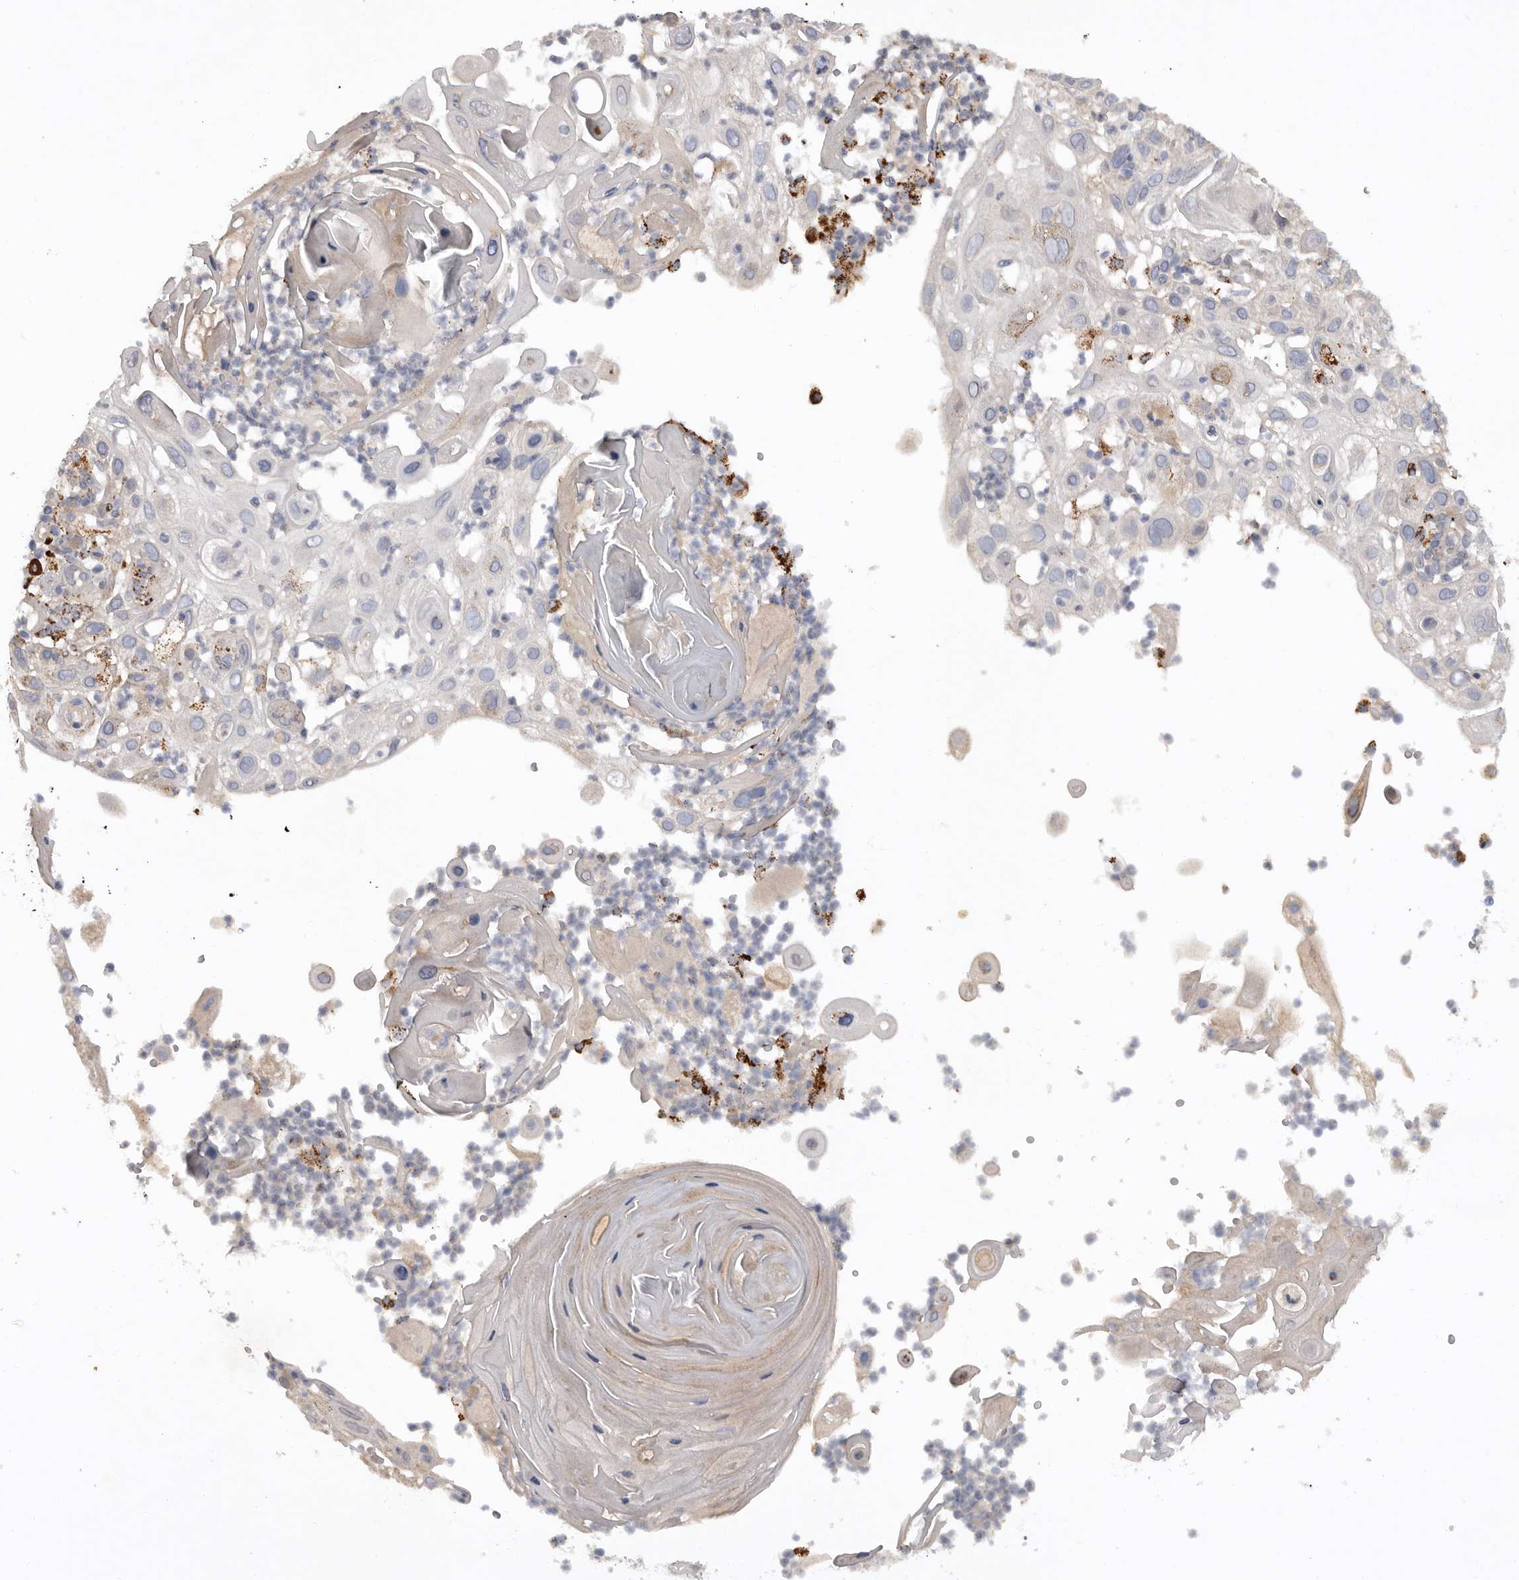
{"staining": {"intensity": "negative", "quantity": "none", "location": "none"}, "tissue": "skin cancer", "cell_type": "Tumor cells", "image_type": "cancer", "snomed": [{"axis": "morphology", "description": "Normal tissue, NOS"}, {"axis": "morphology", "description": "Squamous cell carcinoma, NOS"}, {"axis": "topography", "description": "Skin"}], "caption": "Immunohistochemistry (IHC) of human skin cancer (squamous cell carcinoma) exhibits no staining in tumor cells.", "gene": "DHDDS", "patient": {"sex": "female", "age": 96}}